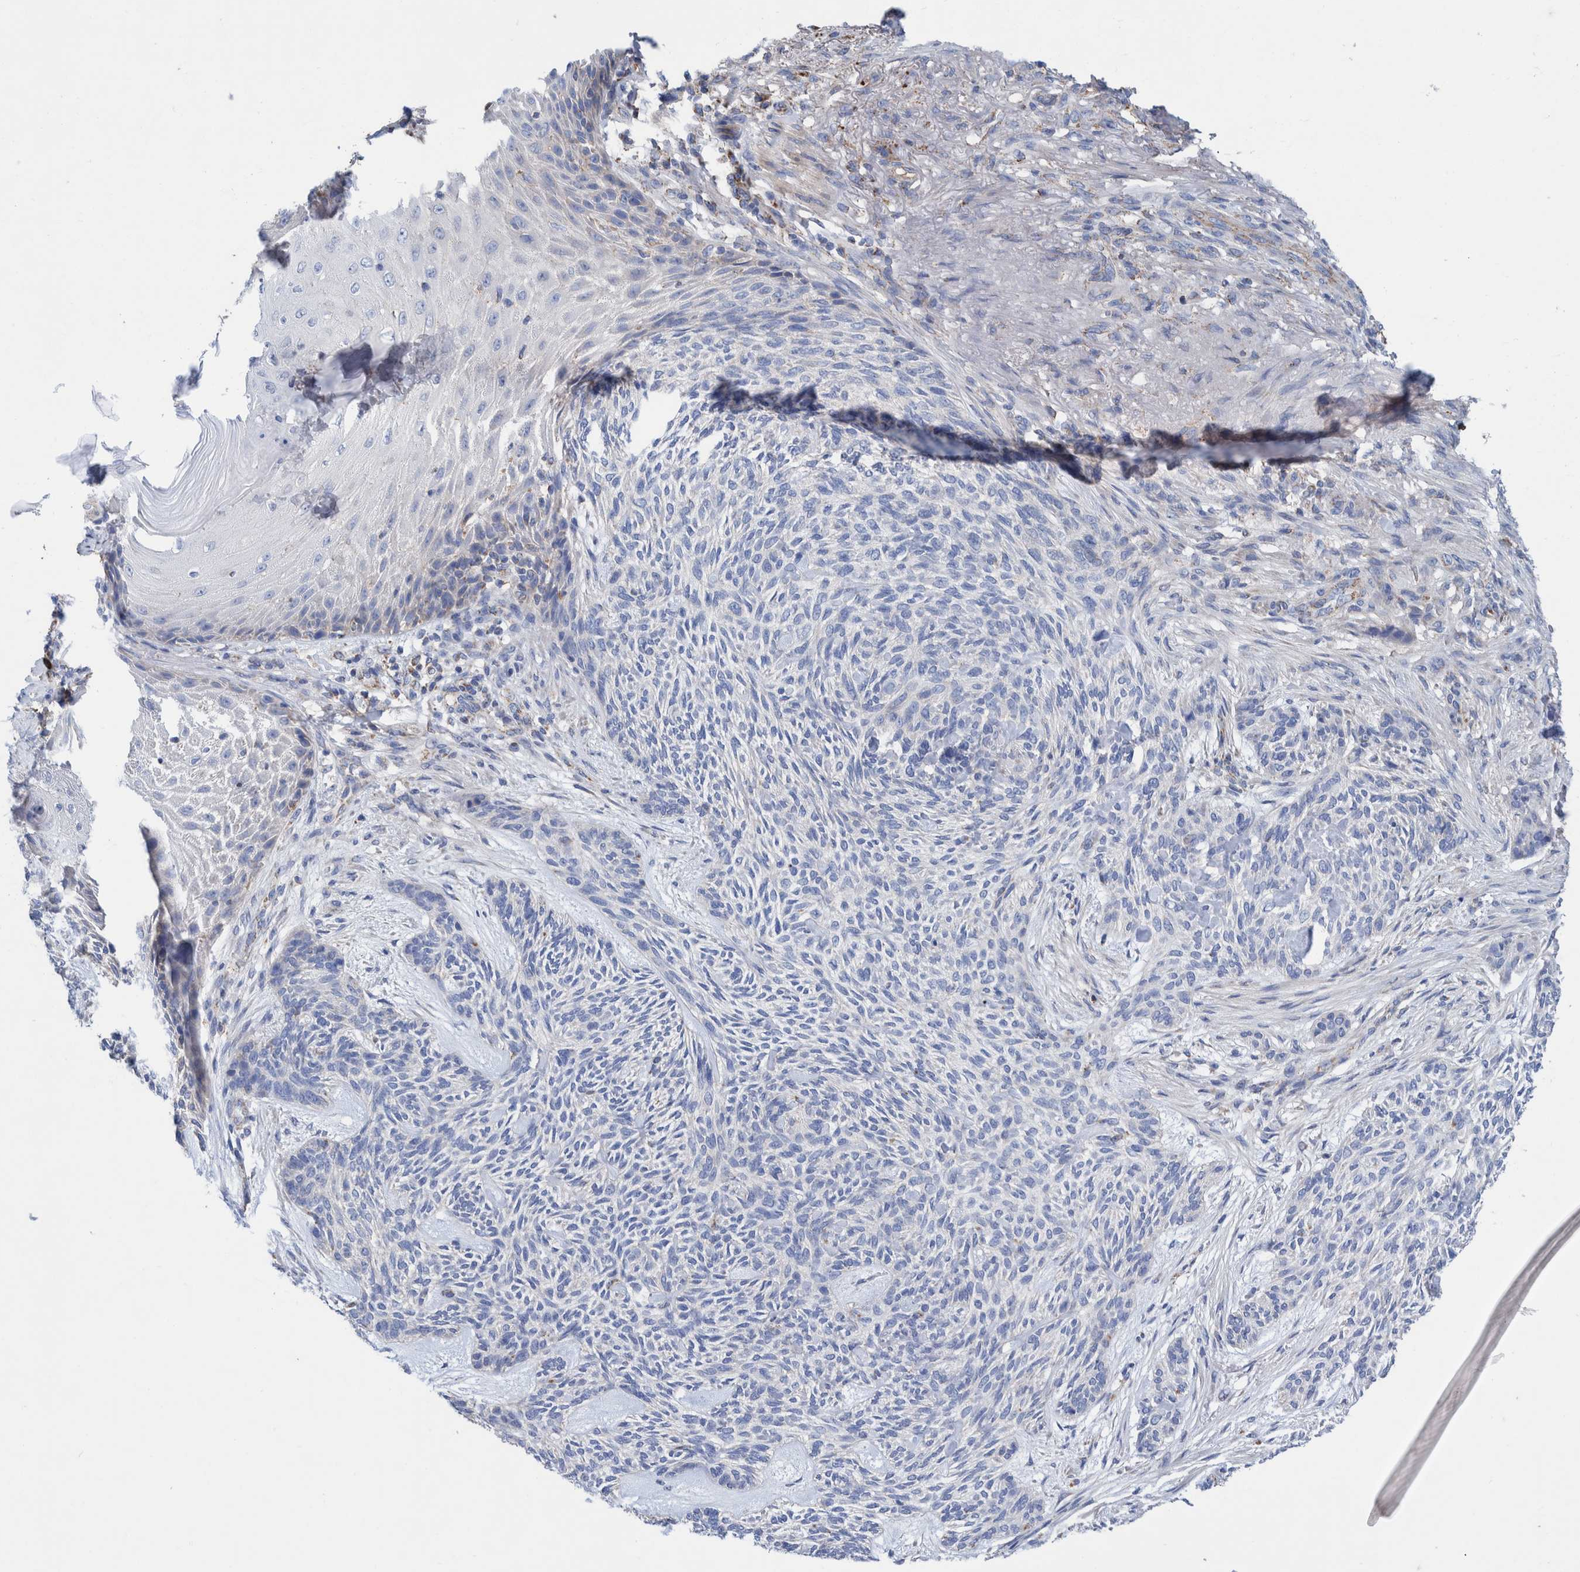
{"staining": {"intensity": "negative", "quantity": "none", "location": "none"}, "tissue": "skin cancer", "cell_type": "Tumor cells", "image_type": "cancer", "snomed": [{"axis": "morphology", "description": "Basal cell carcinoma"}, {"axis": "topography", "description": "Skin"}], "caption": "Histopathology image shows no significant protein positivity in tumor cells of skin cancer. (Brightfield microscopy of DAB immunohistochemistry (IHC) at high magnification).", "gene": "DECR1", "patient": {"sex": "male", "age": 55}}